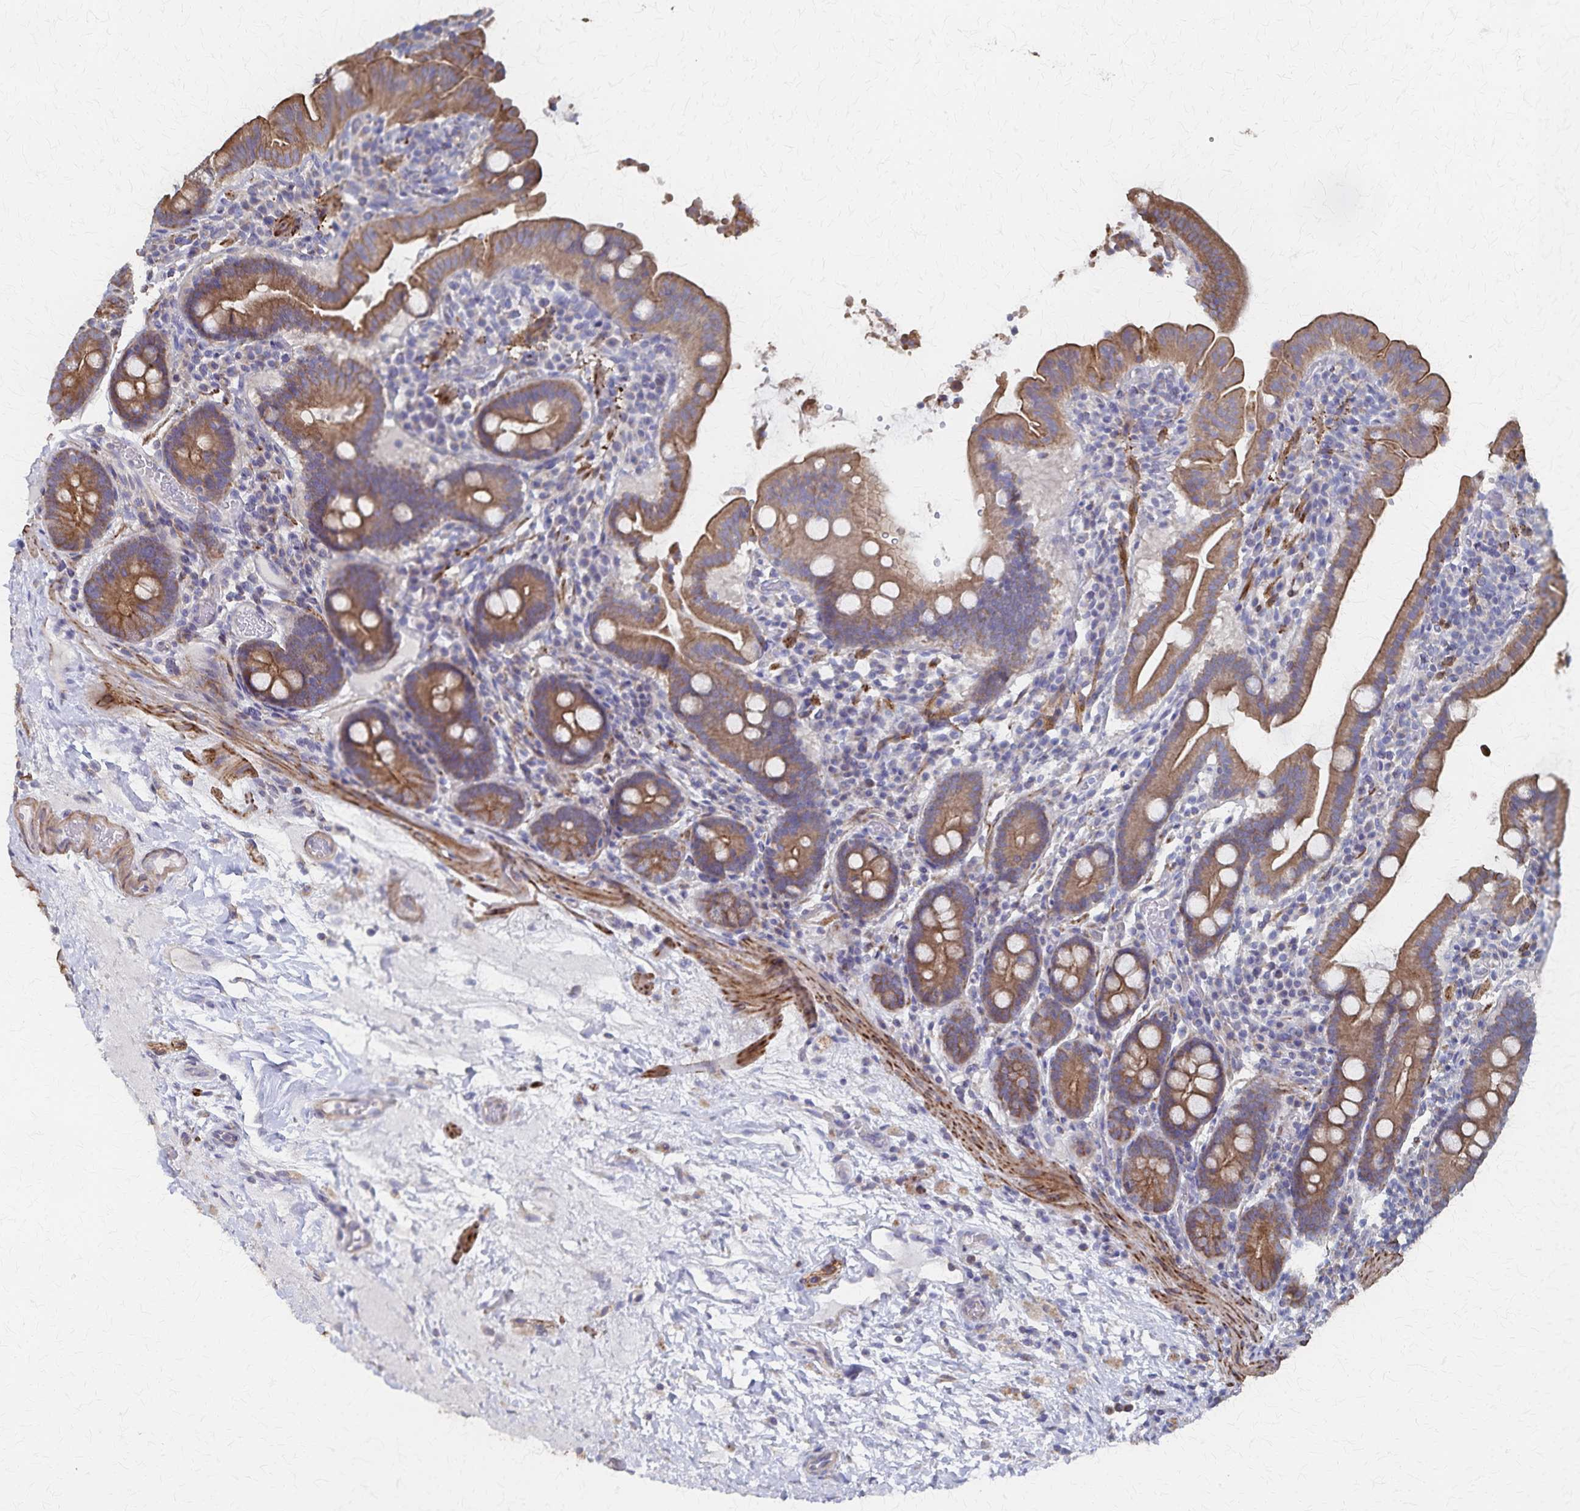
{"staining": {"intensity": "moderate", "quantity": ">75%", "location": "cytoplasmic/membranous"}, "tissue": "small intestine", "cell_type": "Glandular cells", "image_type": "normal", "snomed": [{"axis": "morphology", "description": "Normal tissue, NOS"}, {"axis": "topography", "description": "Small intestine"}], "caption": "An immunohistochemistry micrograph of benign tissue is shown. Protein staining in brown highlights moderate cytoplasmic/membranous positivity in small intestine within glandular cells.", "gene": "PGAP2", "patient": {"sex": "male", "age": 26}}